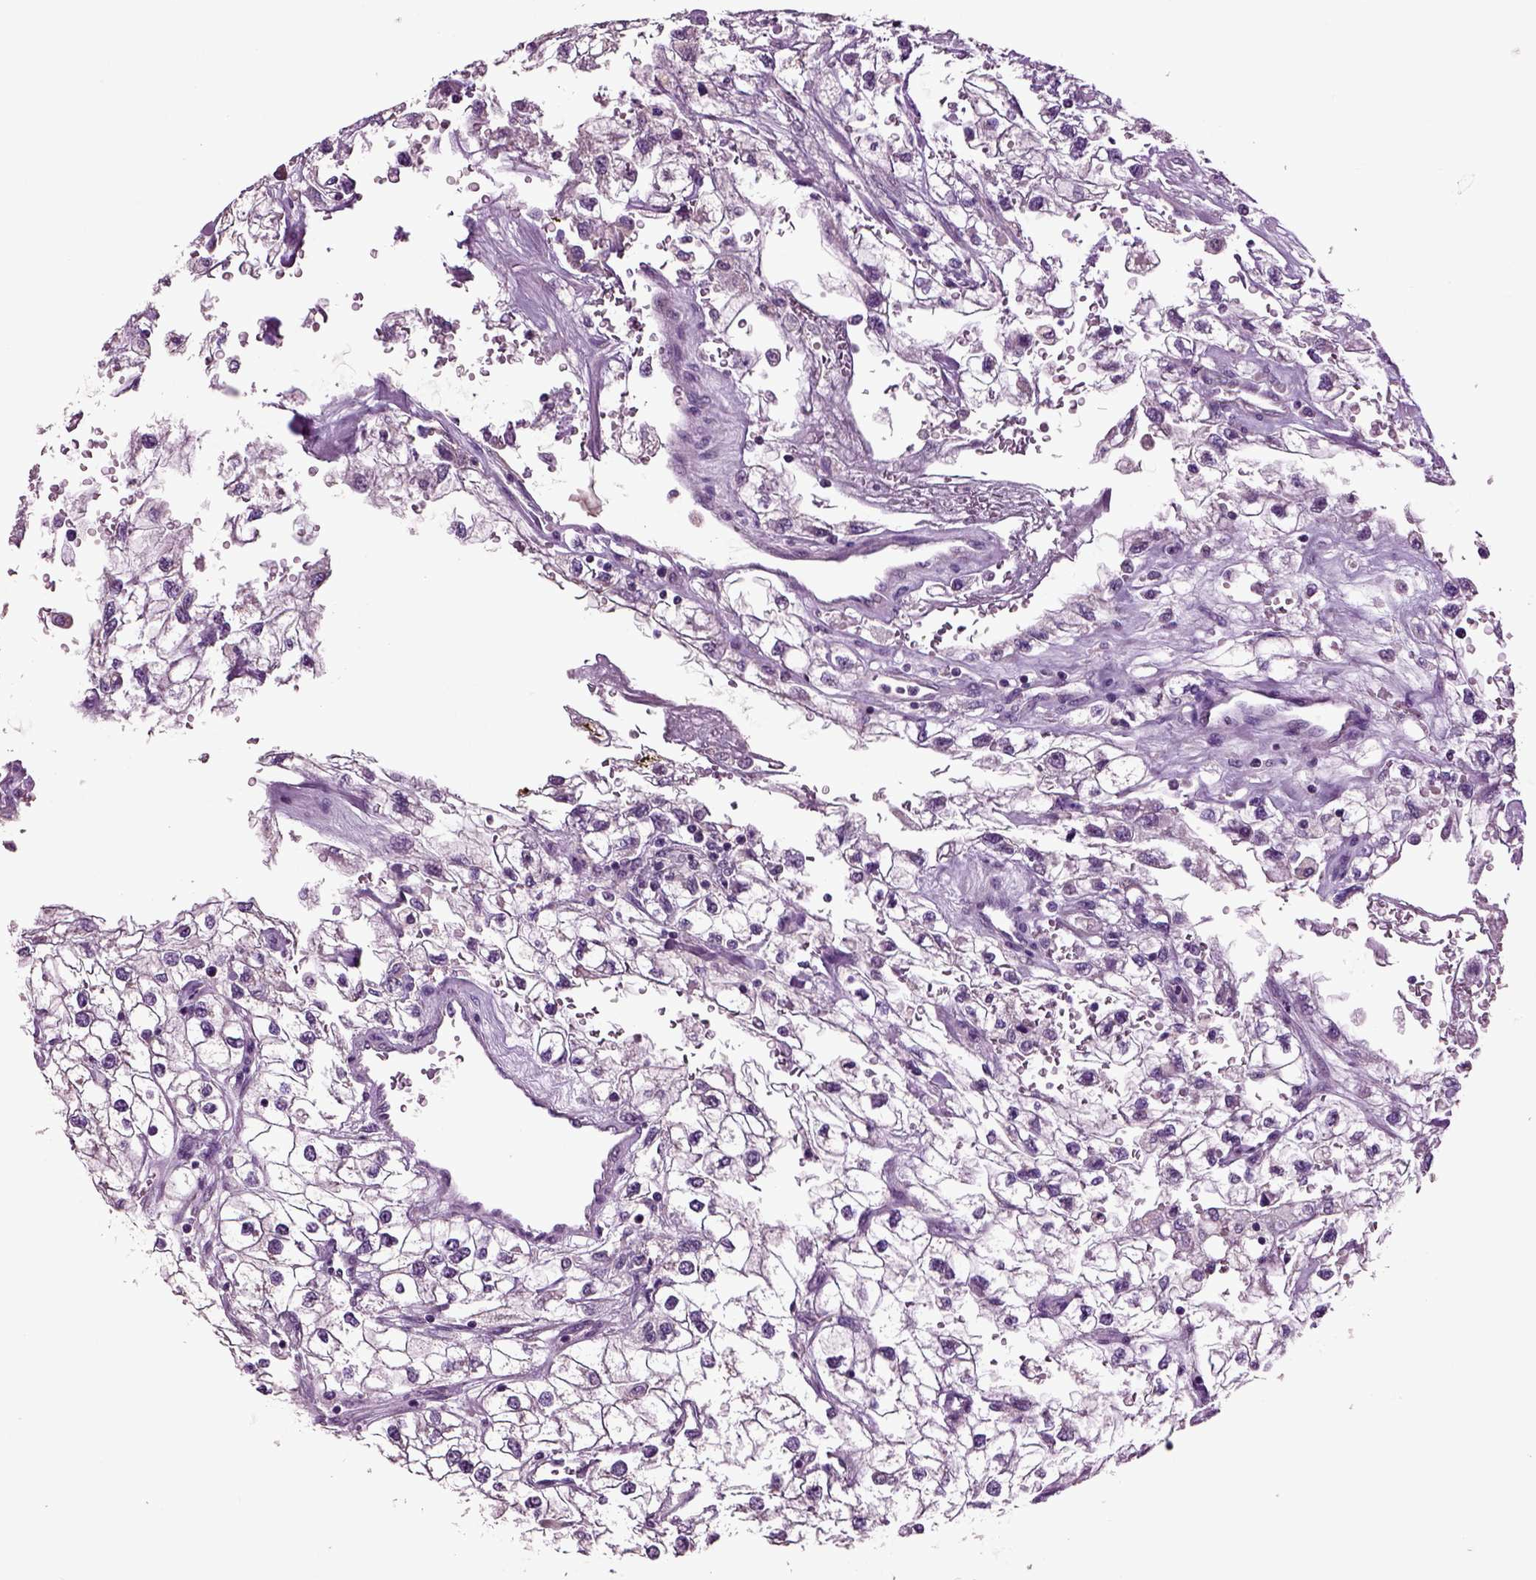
{"staining": {"intensity": "negative", "quantity": "none", "location": "none"}, "tissue": "renal cancer", "cell_type": "Tumor cells", "image_type": "cancer", "snomed": [{"axis": "morphology", "description": "Adenocarcinoma, NOS"}, {"axis": "topography", "description": "Kidney"}], "caption": "This is a image of immunohistochemistry staining of adenocarcinoma (renal), which shows no positivity in tumor cells.", "gene": "CRHR1", "patient": {"sex": "male", "age": 59}}